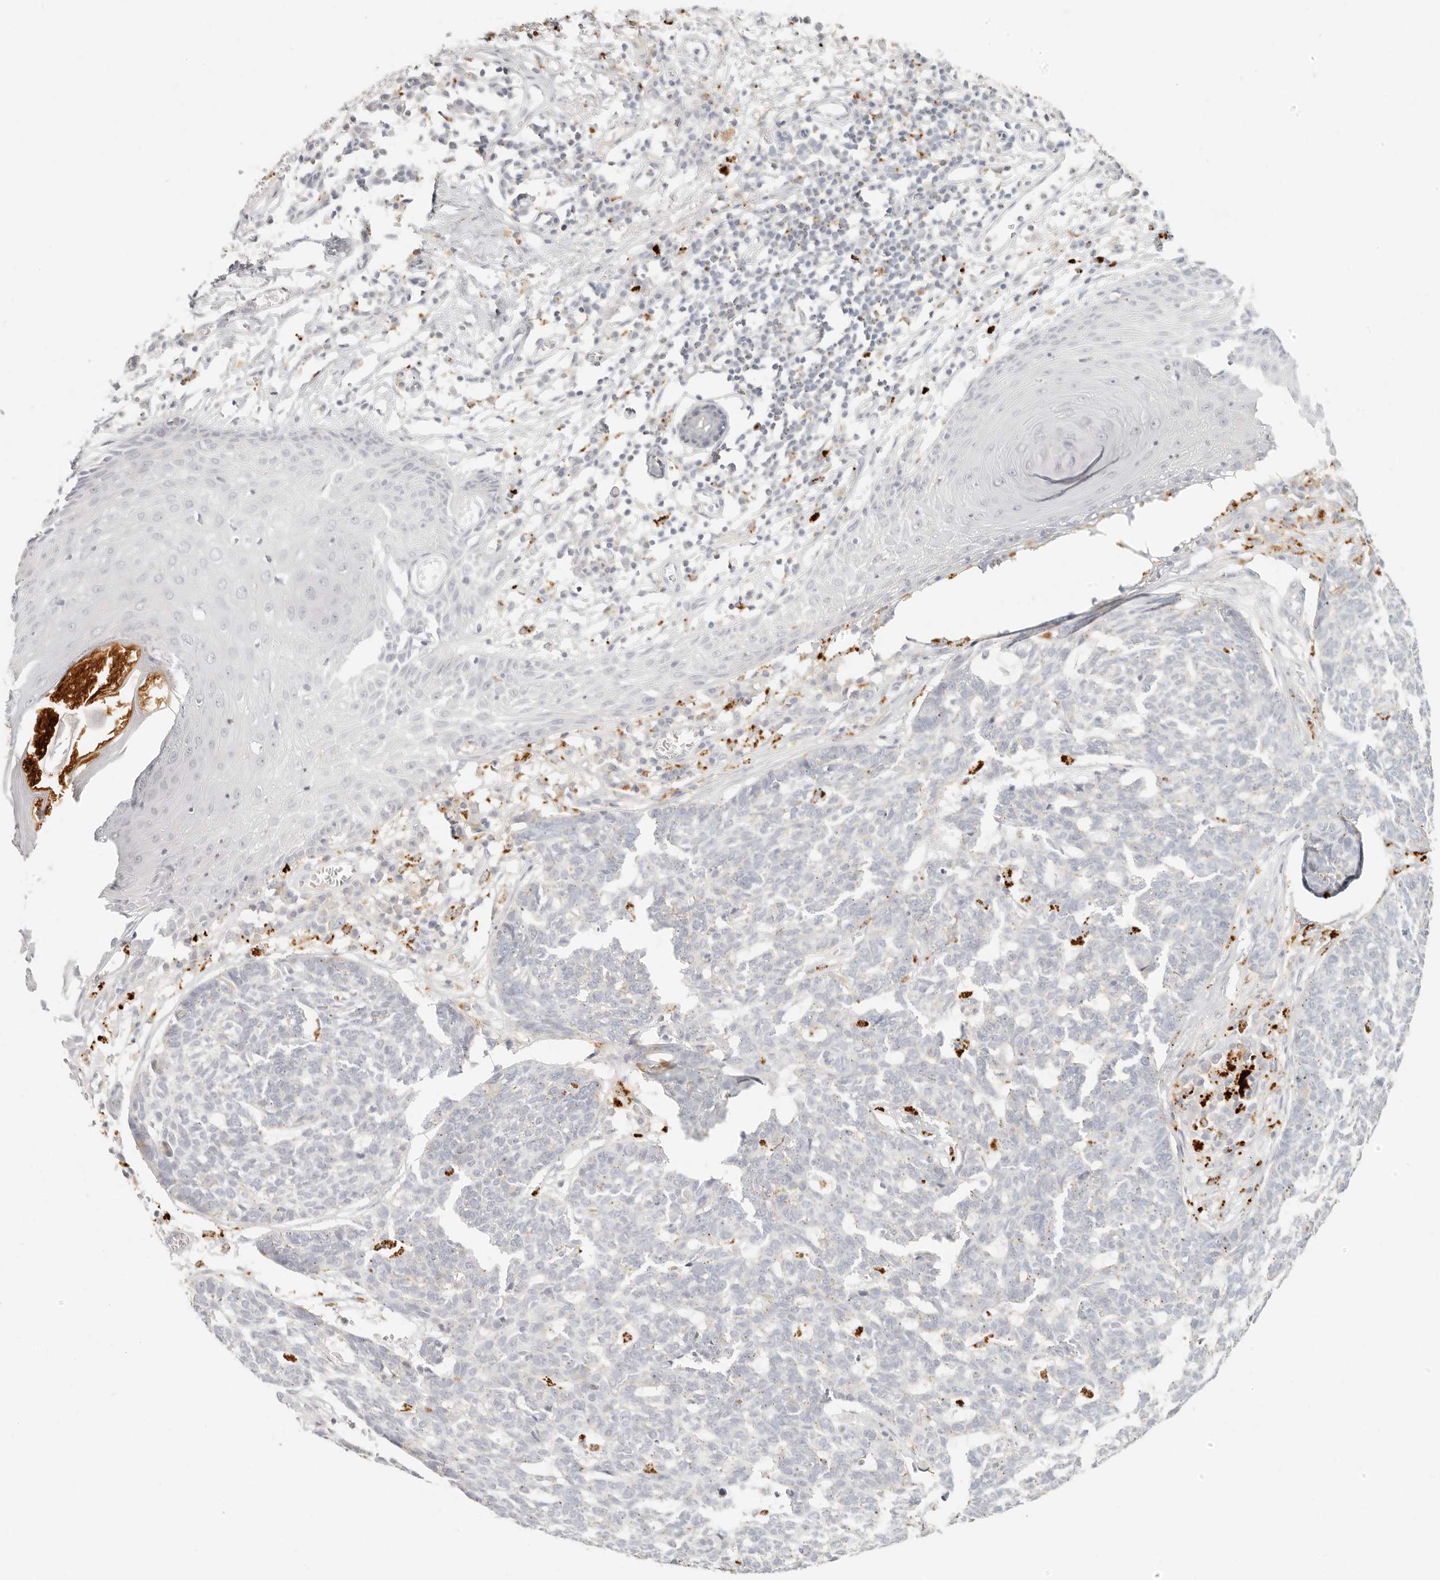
{"staining": {"intensity": "negative", "quantity": "none", "location": "none"}, "tissue": "skin cancer", "cell_type": "Tumor cells", "image_type": "cancer", "snomed": [{"axis": "morphology", "description": "Basal cell carcinoma"}, {"axis": "topography", "description": "Skin"}], "caption": "Immunohistochemistry (IHC) image of human skin basal cell carcinoma stained for a protein (brown), which reveals no staining in tumor cells.", "gene": "RNASET2", "patient": {"sex": "male", "age": 85}}